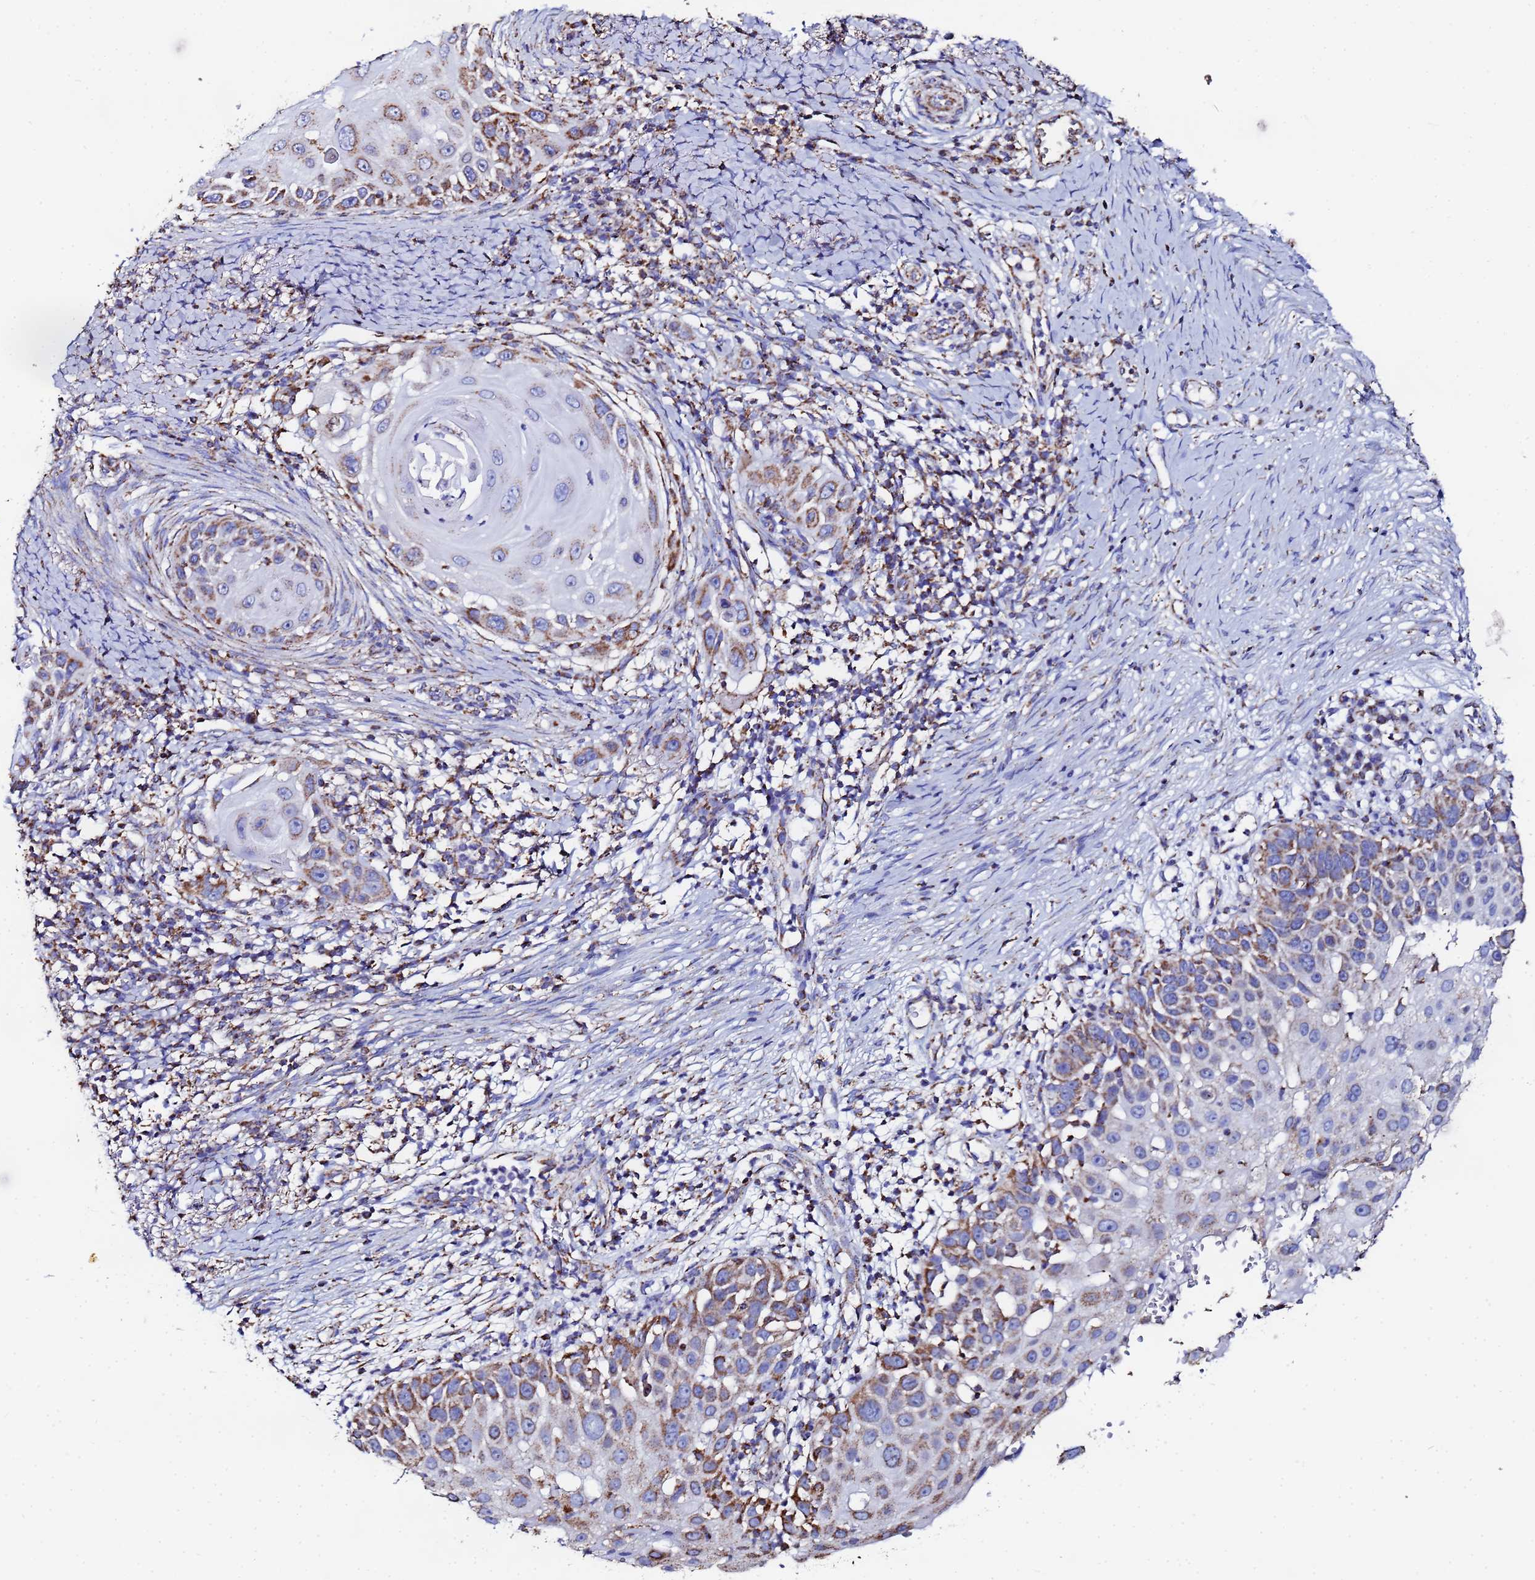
{"staining": {"intensity": "moderate", "quantity": ">75%", "location": "cytoplasmic/membranous"}, "tissue": "skin cancer", "cell_type": "Tumor cells", "image_type": "cancer", "snomed": [{"axis": "morphology", "description": "Squamous cell carcinoma, NOS"}, {"axis": "topography", "description": "Skin"}], "caption": "A brown stain highlights moderate cytoplasmic/membranous expression of a protein in human skin cancer (squamous cell carcinoma) tumor cells.", "gene": "GLUD1", "patient": {"sex": "female", "age": 44}}